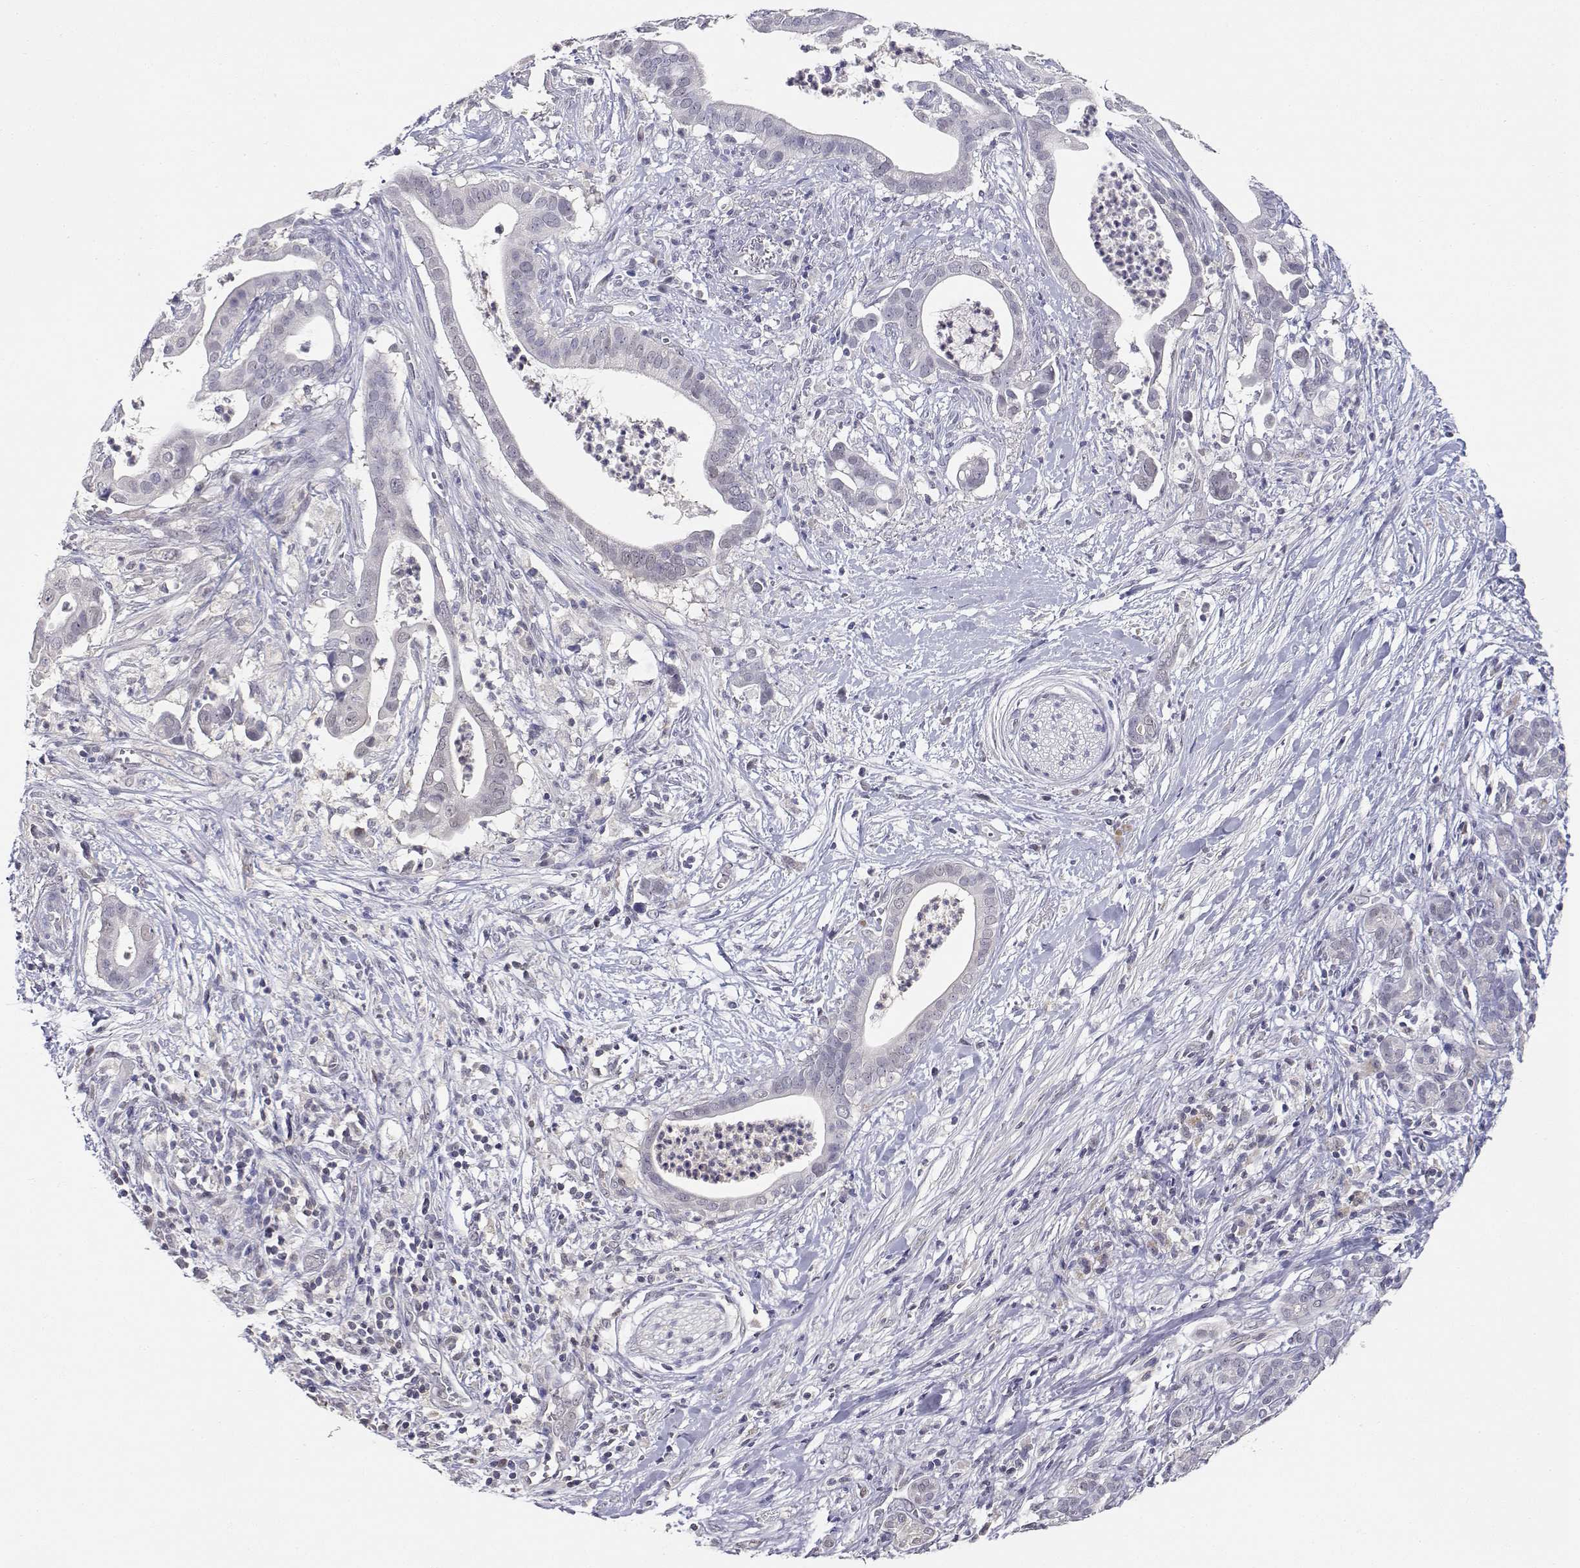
{"staining": {"intensity": "negative", "quantity": "none", "location": "none"}, "tissue": "pancreatic cancer", "cell_type": "Tumor cells", "image_type": "cancer", "snomed": [{"axis": "morphology", "description": "Adenocarcinoma, NOS"}, {"axis": "topography", "description": "Pancreas"}], "caption": "A high-resolution micrograph shows immunohistochemistry (IHC) staining of pancreatic cancer, which displays no significant expression in tumor cells. (Brightfield microscopy of DAB immunohistochemistry (IHC) at high magnification).", "gene": "ADA", "patient": {"sex": "male", "age": 61}}